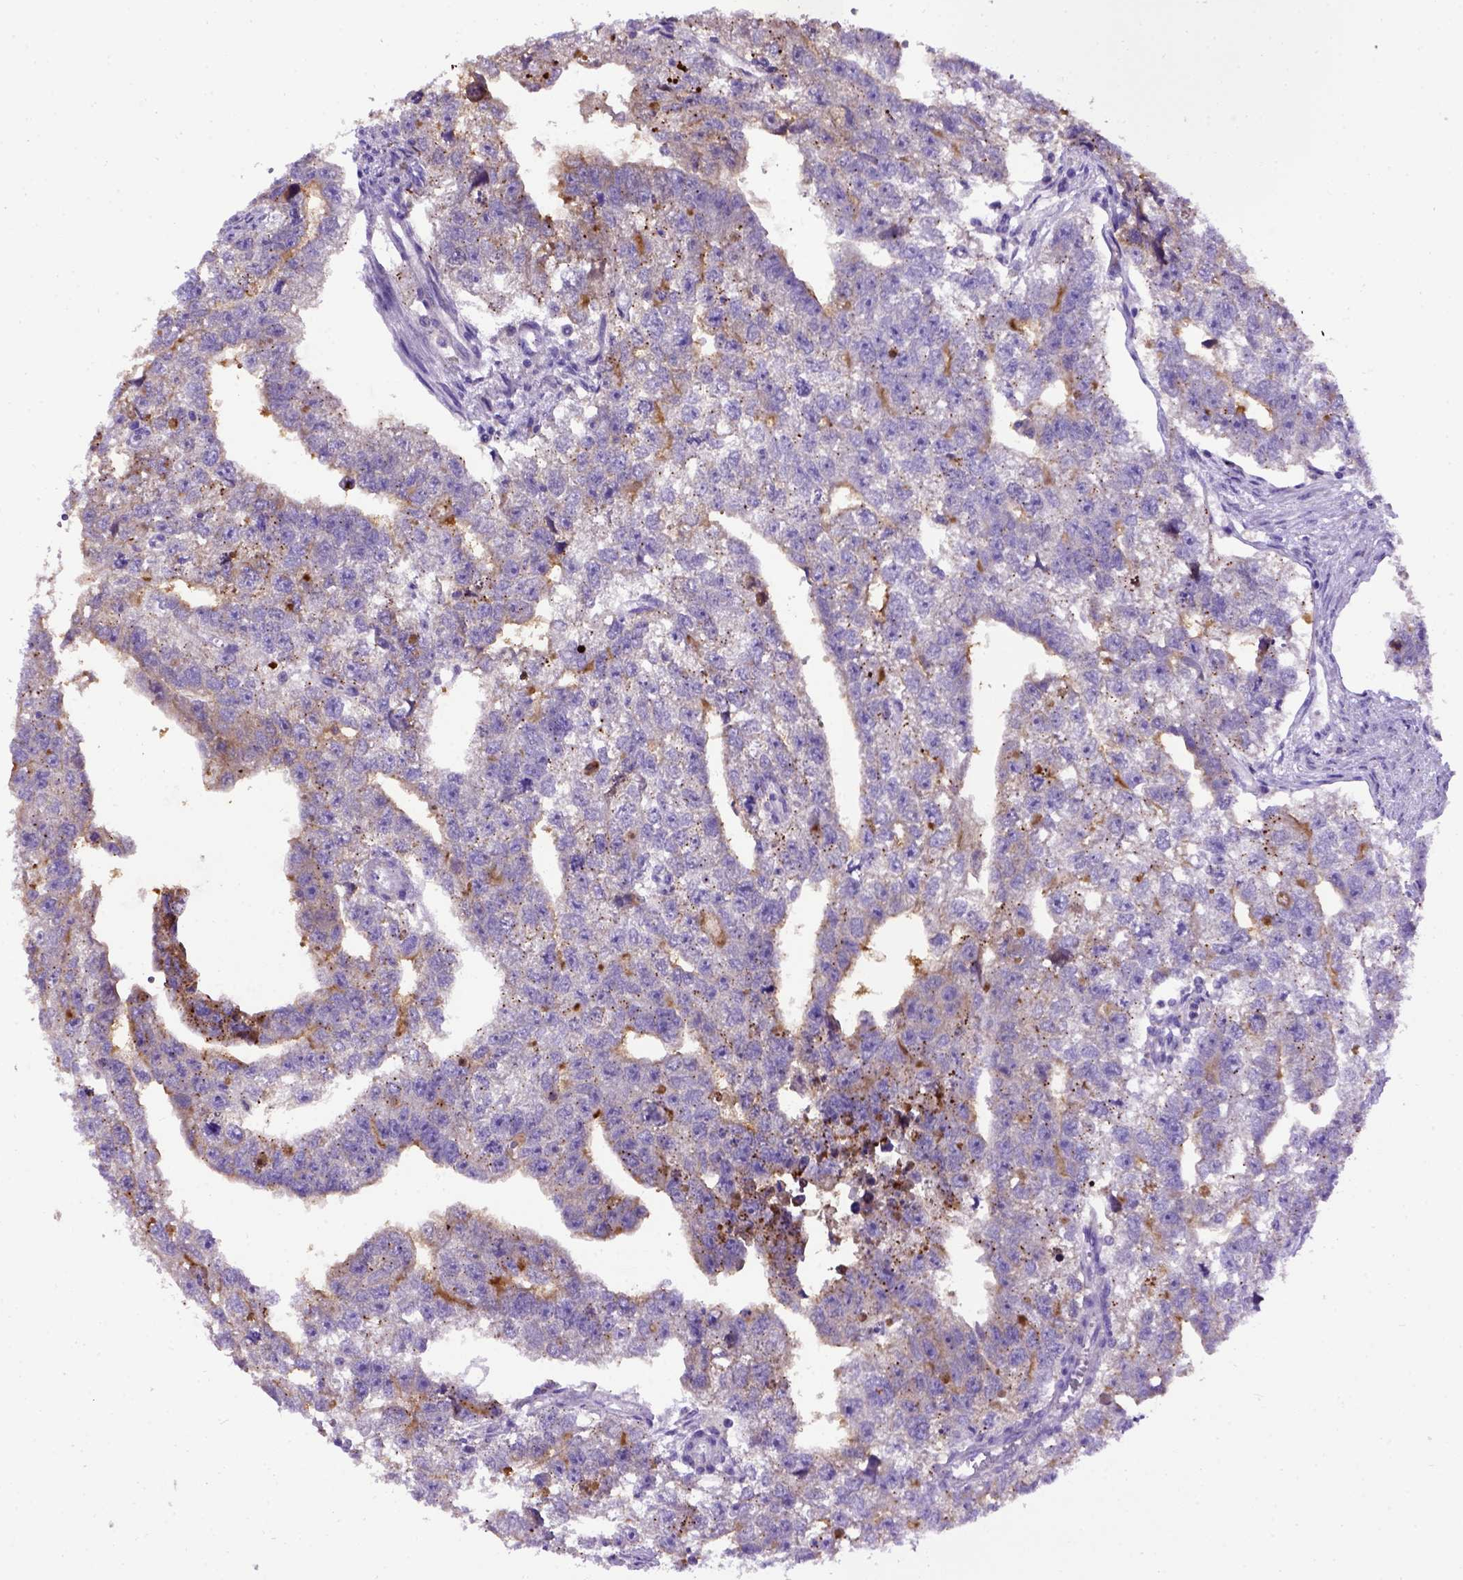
{"staining": {"intensity": "negative", "quantity": "none", "location": "none"}, "tissue": "testis cancer", "cell_type": "Tumor cells", "image_type": "cancer", "snomed": [{"axis": "morphology", "description": "Carcinoma, Embryonal, NOS"}, {"axis": "morphology", "description": "Teratoma, malignant, NOS"}, {"axis": "topography", "description": "Testis"}], "caption": "High magnification brightfield microscopy of testis cancer stained with DAB (brown) and counterstained with hematoxylin (blue): tumor cells show no significant positivity.", "gene": "ADAM12", "patient": {"sex": "male", "age": 44}}